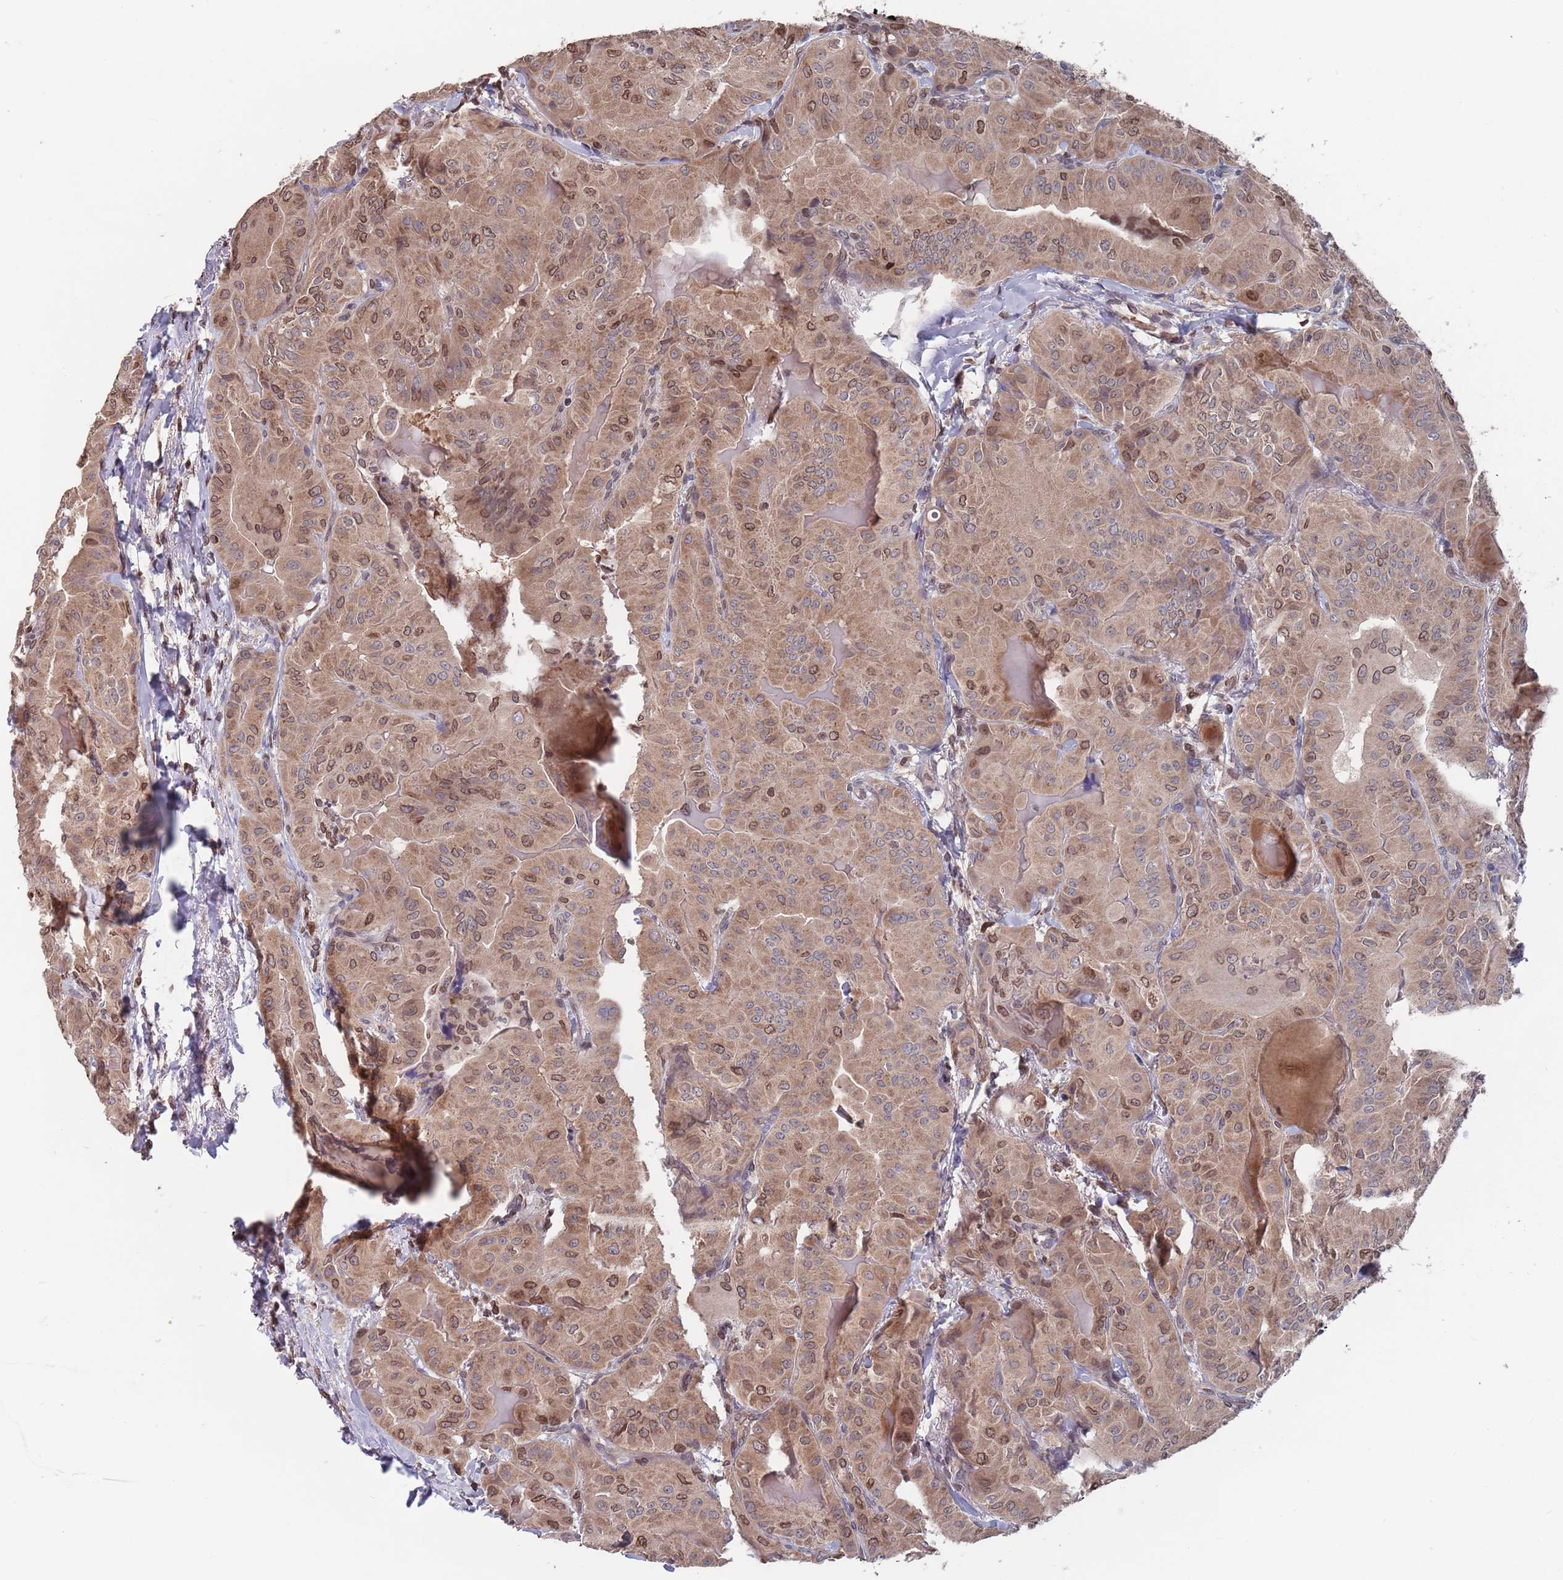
{"staining": {"intensity": "moderate", "quantity": ">75%", "location": "cytoplasmic/membranous,nuclear"}, "tissue": "thyroid cancer", "cell_type": "Tumor cells", "image_type": "cancer", "snomed": [{"axis": "morphology", "description": "Papillary adenocarcinoma, NOS"}, {"axis": "topography", "description": "Thyroid gland"}], "caption": "A micrograph of thyroid cancer (papillary adenocarcinoma) stained for a protein reveals moderate cytoplasmic/membranous and nuclear brown staining in tumor cells.", "gene": "SDHAF3", "patient": {"sex": "female", "age": 68}}